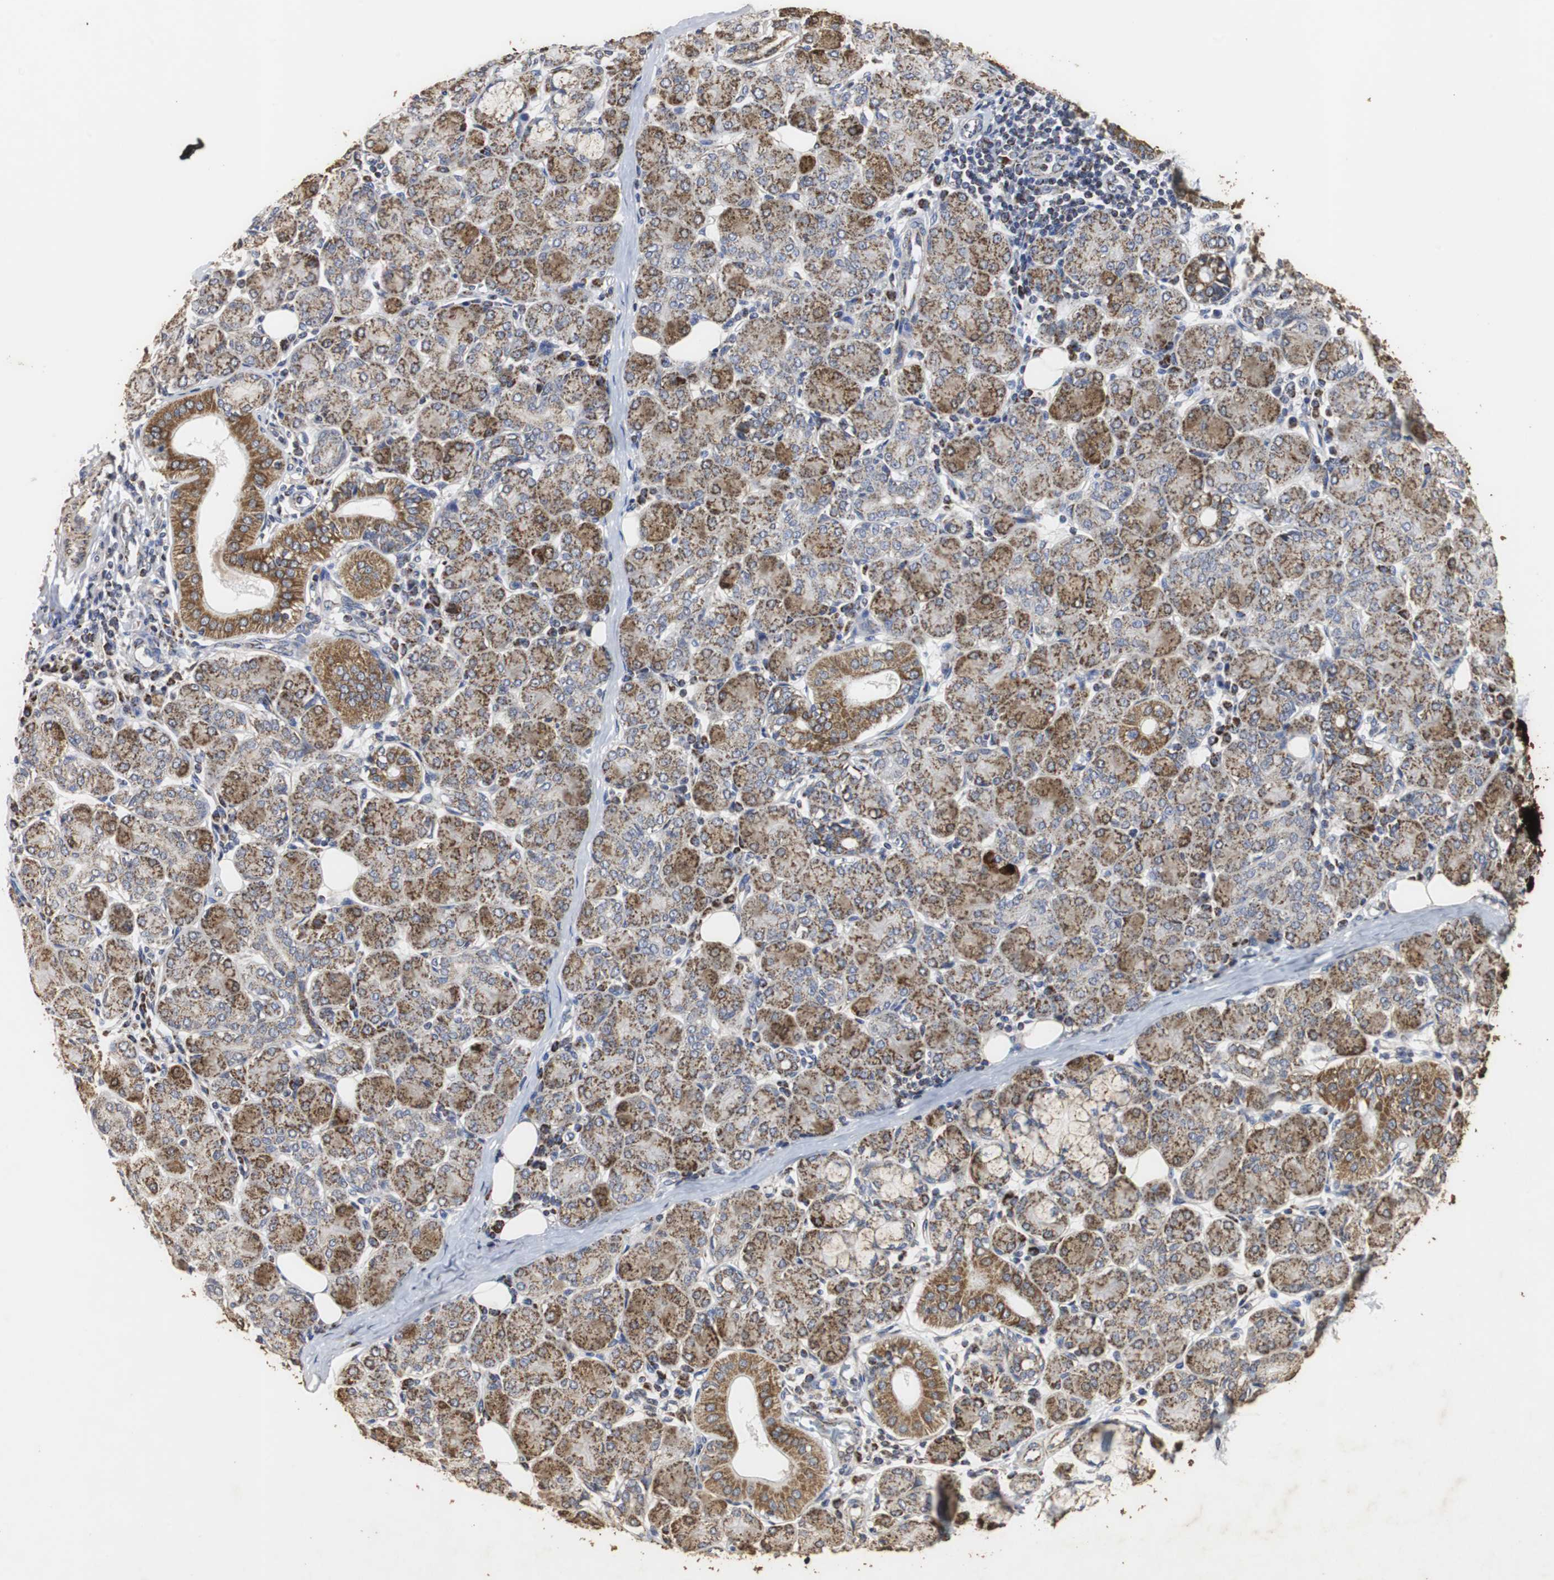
{"staining": {"intensity": "moderate", "quantity": ">75%", "location": "cytoplasmic/membranous"}, "tissue": "salivary gland", "cell_type": "Glandular cells", "image_type": "normal", "snomed": [{"axis": "morphology", "description": "Normal tissue, NOS"}, {"axis": "morphology", "description": "Inflammation, NOS"}, {"axis": "topography", "description": "Lymph node"}, {"axis": "topography", "description": "Salivary gland"}], "caption": "An image of salivary gland stained for a protein demonstrates moderate cytoplasmic/membranous brown staining in glandular cells. Using DAB (3,3'-diaminobenzidine) (brown) and hematoxylin (blue) stains, captured at high magnification using brightfield microscopy.", "gene": "HSD17B10", "patient": {"sex": "male", "age": 3}}